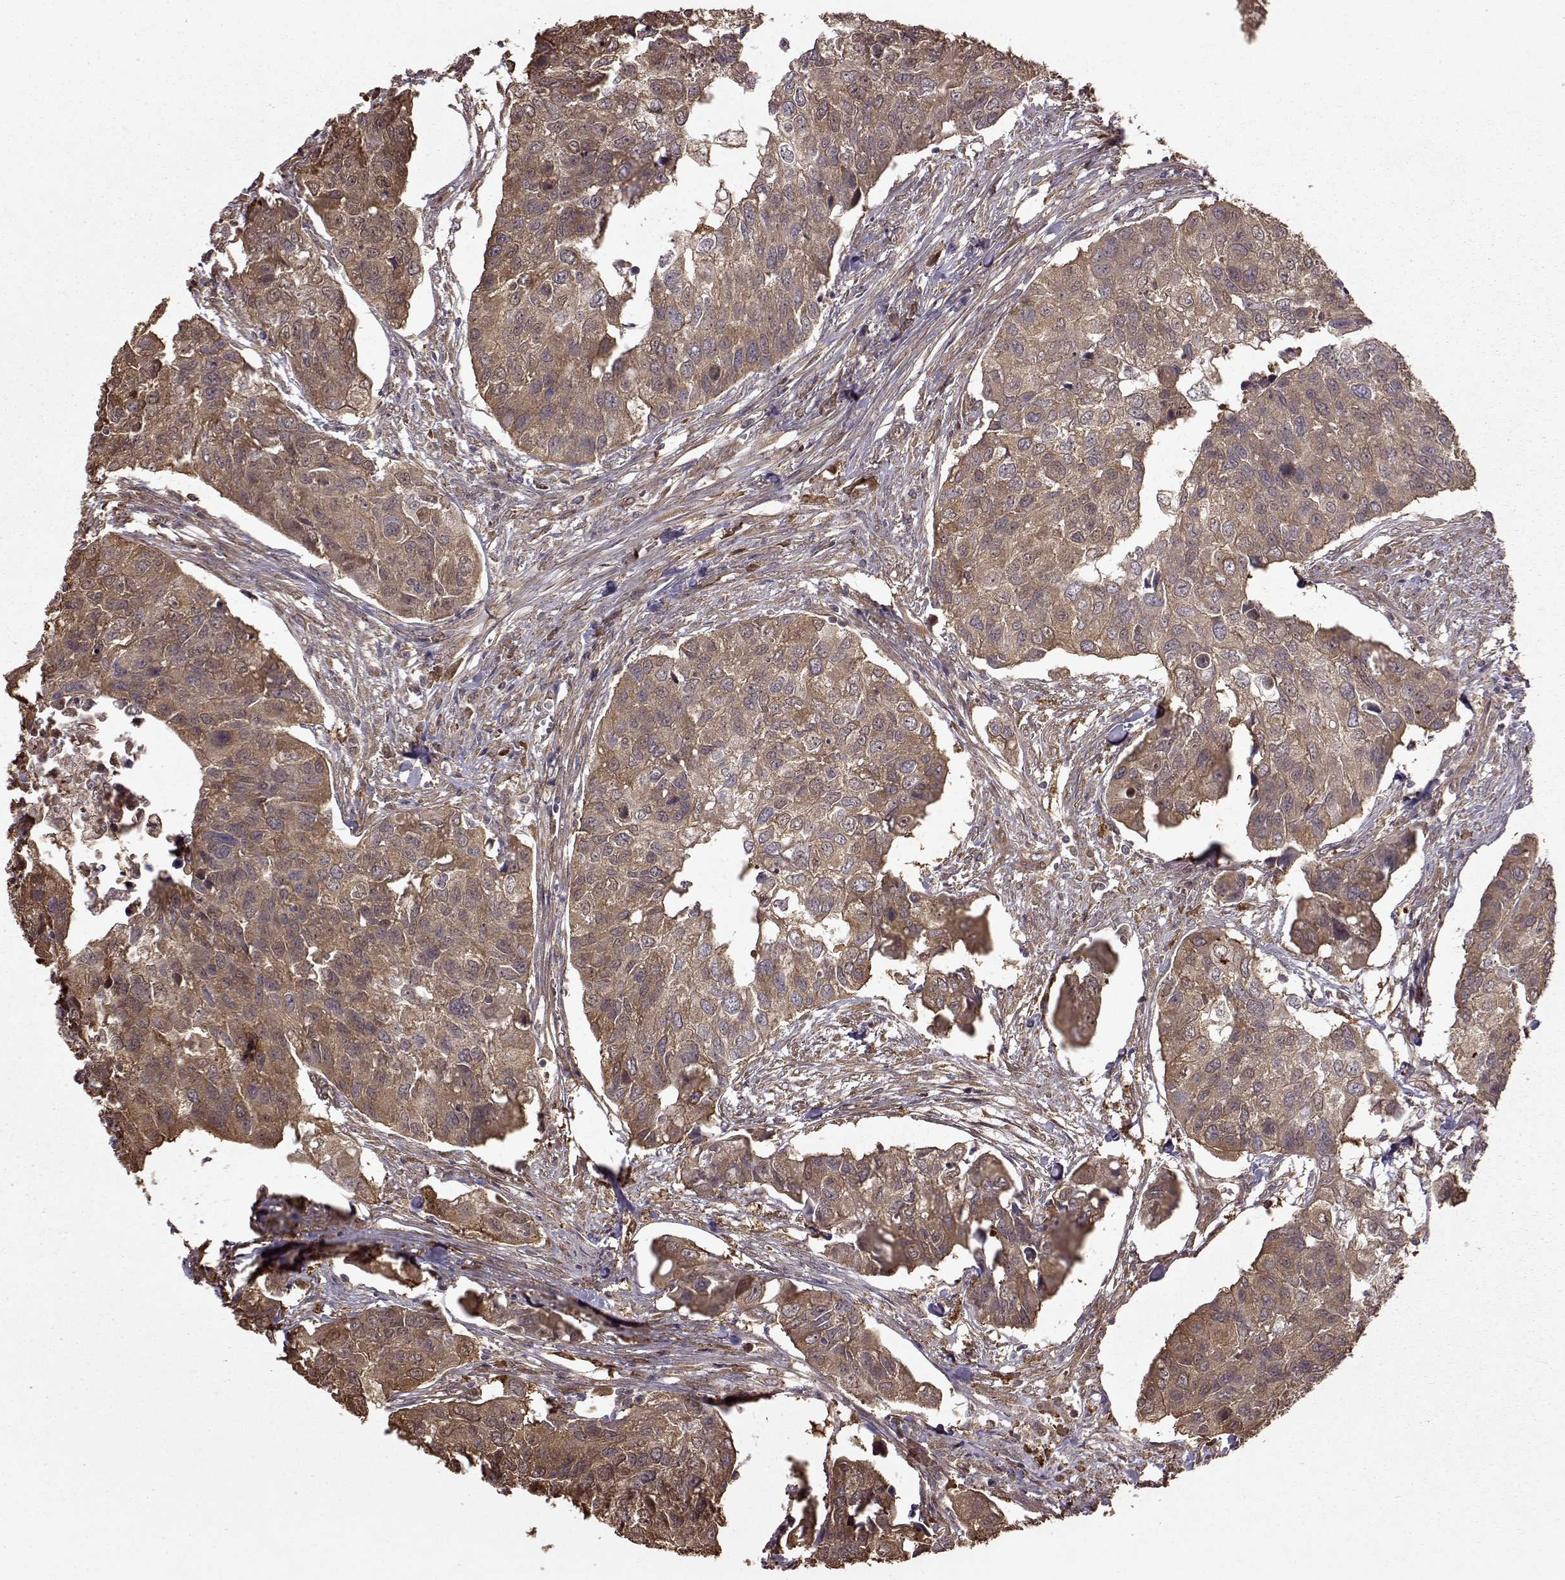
{"staining": {"intensity": "strong", "quantity": "25%-75%", "location": "cytoplasmic/membranous"}, "tissue": "urothelial cancer", "cell_type": "Tumor cells", "image_type": "cancer", "snomed": [{"axis": "morphology", "description": "Urothelial carcinoma, High grade"}, {"axis": "topography", "description": "Urinary bladder"}], "caption": "Immunohistochemistry micrograph of human urothelial carcinoma (high-grade) stained for a protein (brown), which reveals high levels of strong cytoplasmic/membranous staining in about 25%-75% of tumor cells.", "gene": "NME1-NME2", "patient": {"sex": "male", "age": 60}}